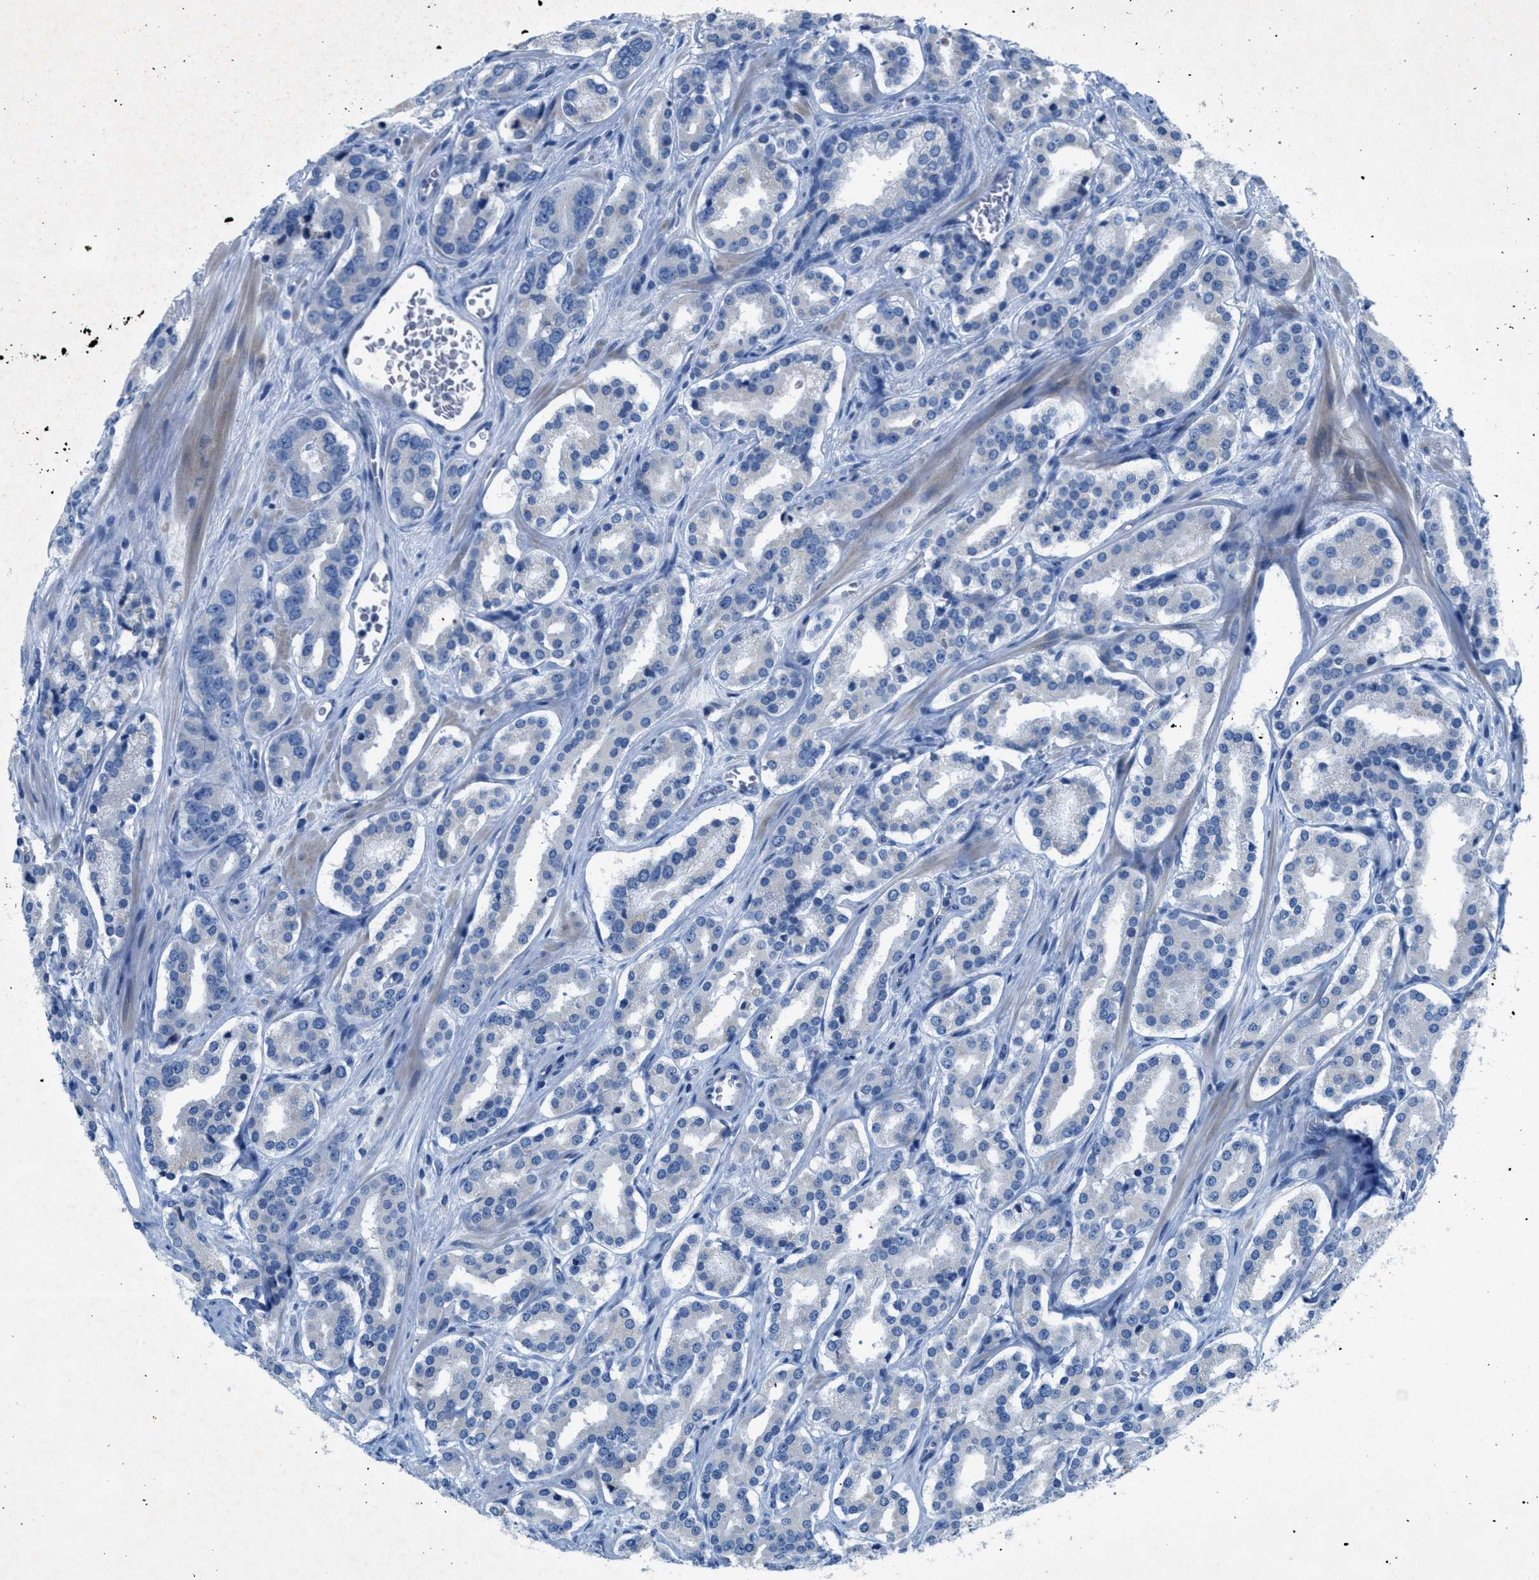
{"staining": {"intensity": "negative", "quantity": "none", "location": "none"}, "tissue": "prostate cancer", "cell_type": "Tumor cells", "image_type": "cancer", "snomed": [{"axis": "morphology", "description": "Adenocarcinoma, High grade"}, {"axis": "topography", "description": "Prostate"}], "caption": "Tumor cells show no significant expression in high-grade adenocarcinoma (prostate).", "gene": "GALNT17", "patient": {"sex": "male", "age": 60}}